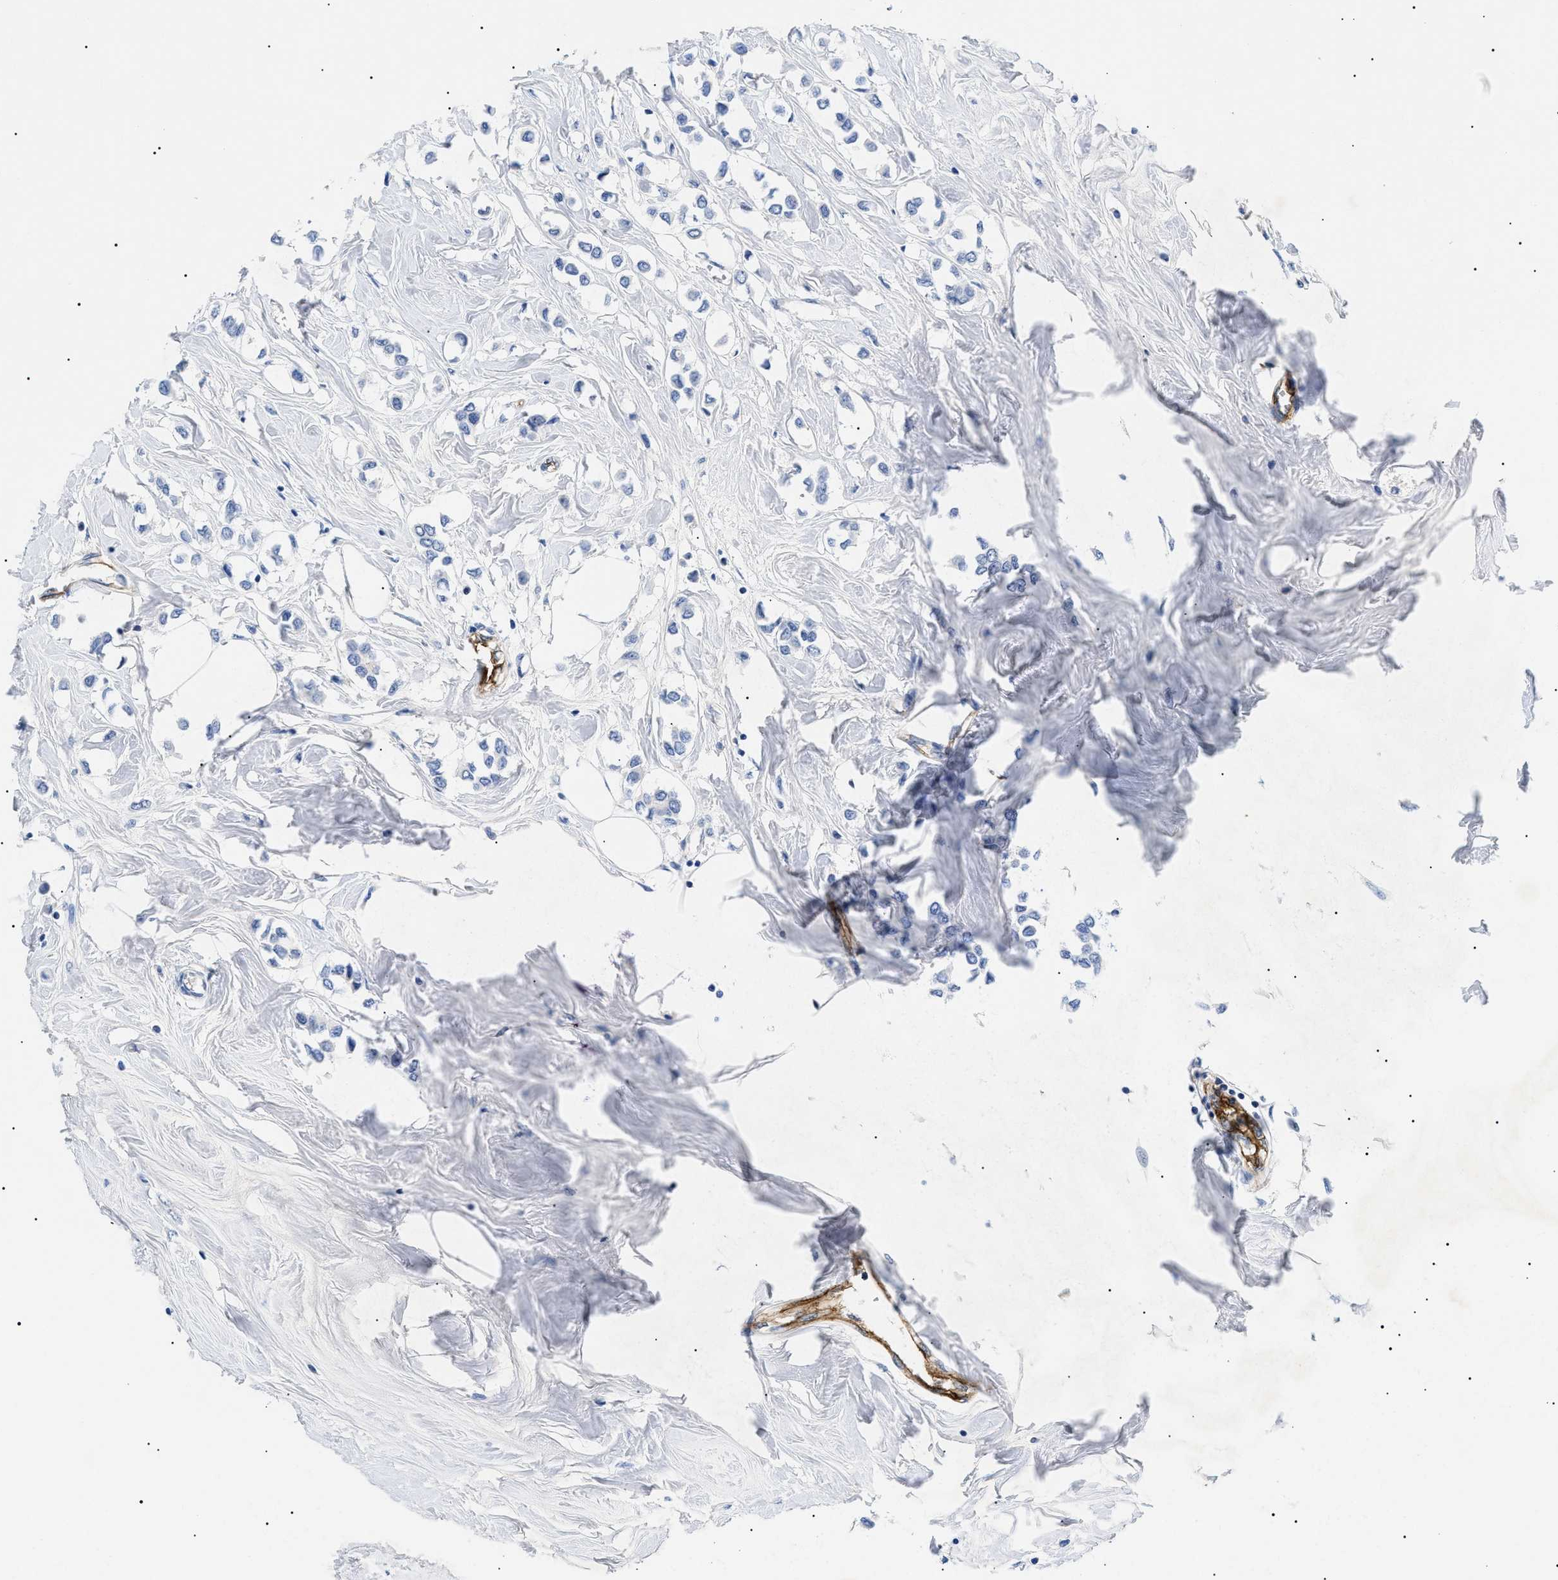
{"staining": {"intensity": "negative", "quantity": "none", "location": "none"}, "tissue": "breast cancer", "cell_type": "Tumor cells", "image_type": "cancer", "snomed": [{"axis": "morphology", "description": "Lobular carcinoma"}, {"axis": "topography", "description": "Breast"}], "caption": "Breast lobular carcinoma was stained to show a protein in brown. There is no significant positivity in tumor cells. Brightfield microscopy of immunohistochemistry (IHC) stained with DAB (3,3'-diaminobenzidine) (brown) and hematoxylin (blue), captured at high magnification.", "gene": "ACKR1", "patient": {"sex": "female", "age": 51}}